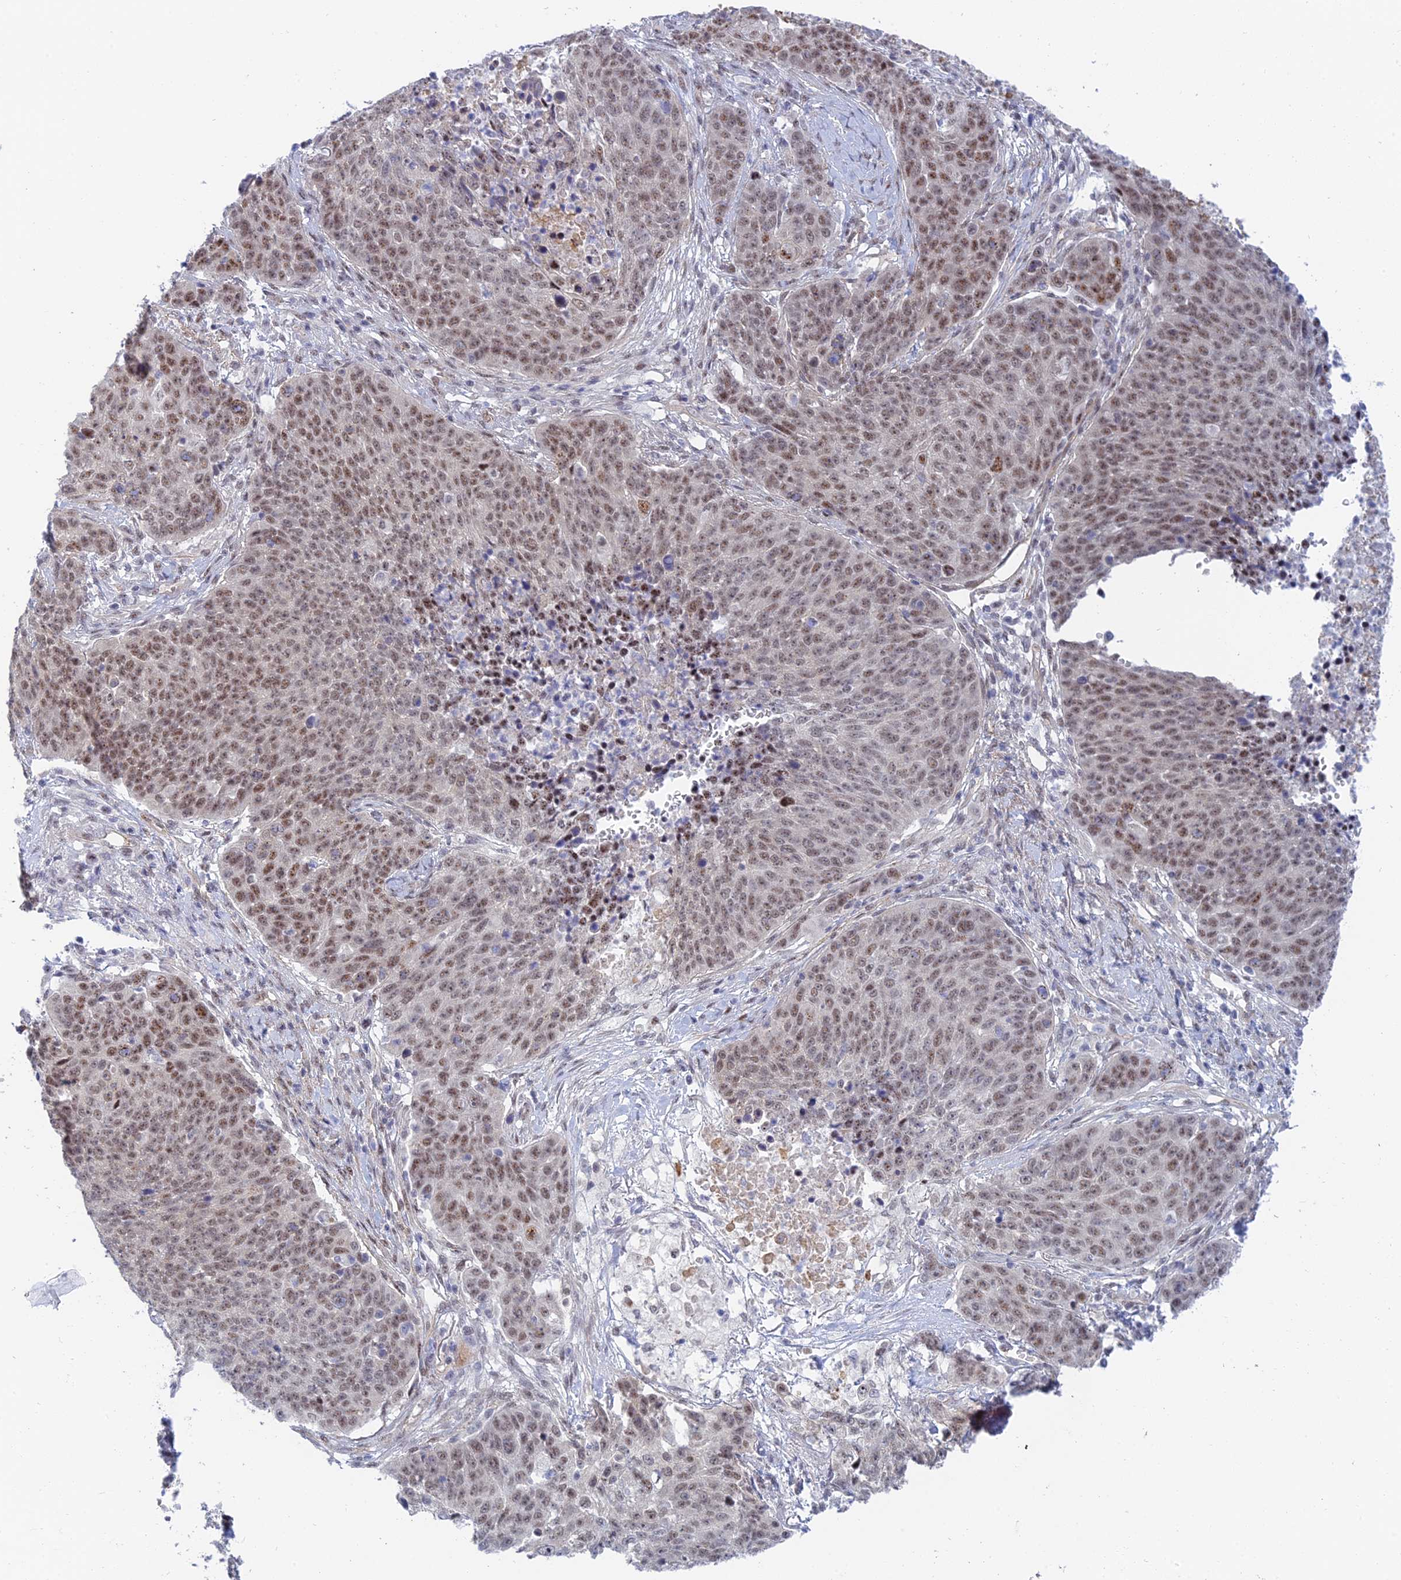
{"staining": {"intensity": "moderate", "quantity": "25%-75%", "location": "nuclear"}, "tissue": "lung cancer", "cell_type": "Tumor cells", "image_type": "cancer", "snomed": [{"axis": "morphology", "description": "Normal tissue, NOS"}, {"axis": "morphology", "description": "Squamous cell carcinoma, NOS"}, {"axis": "topography", "description": "Lymph node"}, {"axis": "topography", "description": "Lung"}], "caption": "Protein staining displays moderate nuclear staining in approximately 25%-75% of tumor cells in lung cancer (squamous cell carcinoma).", "gene": "CFAP92", "patient": {"sex": "male", "age": 66}}